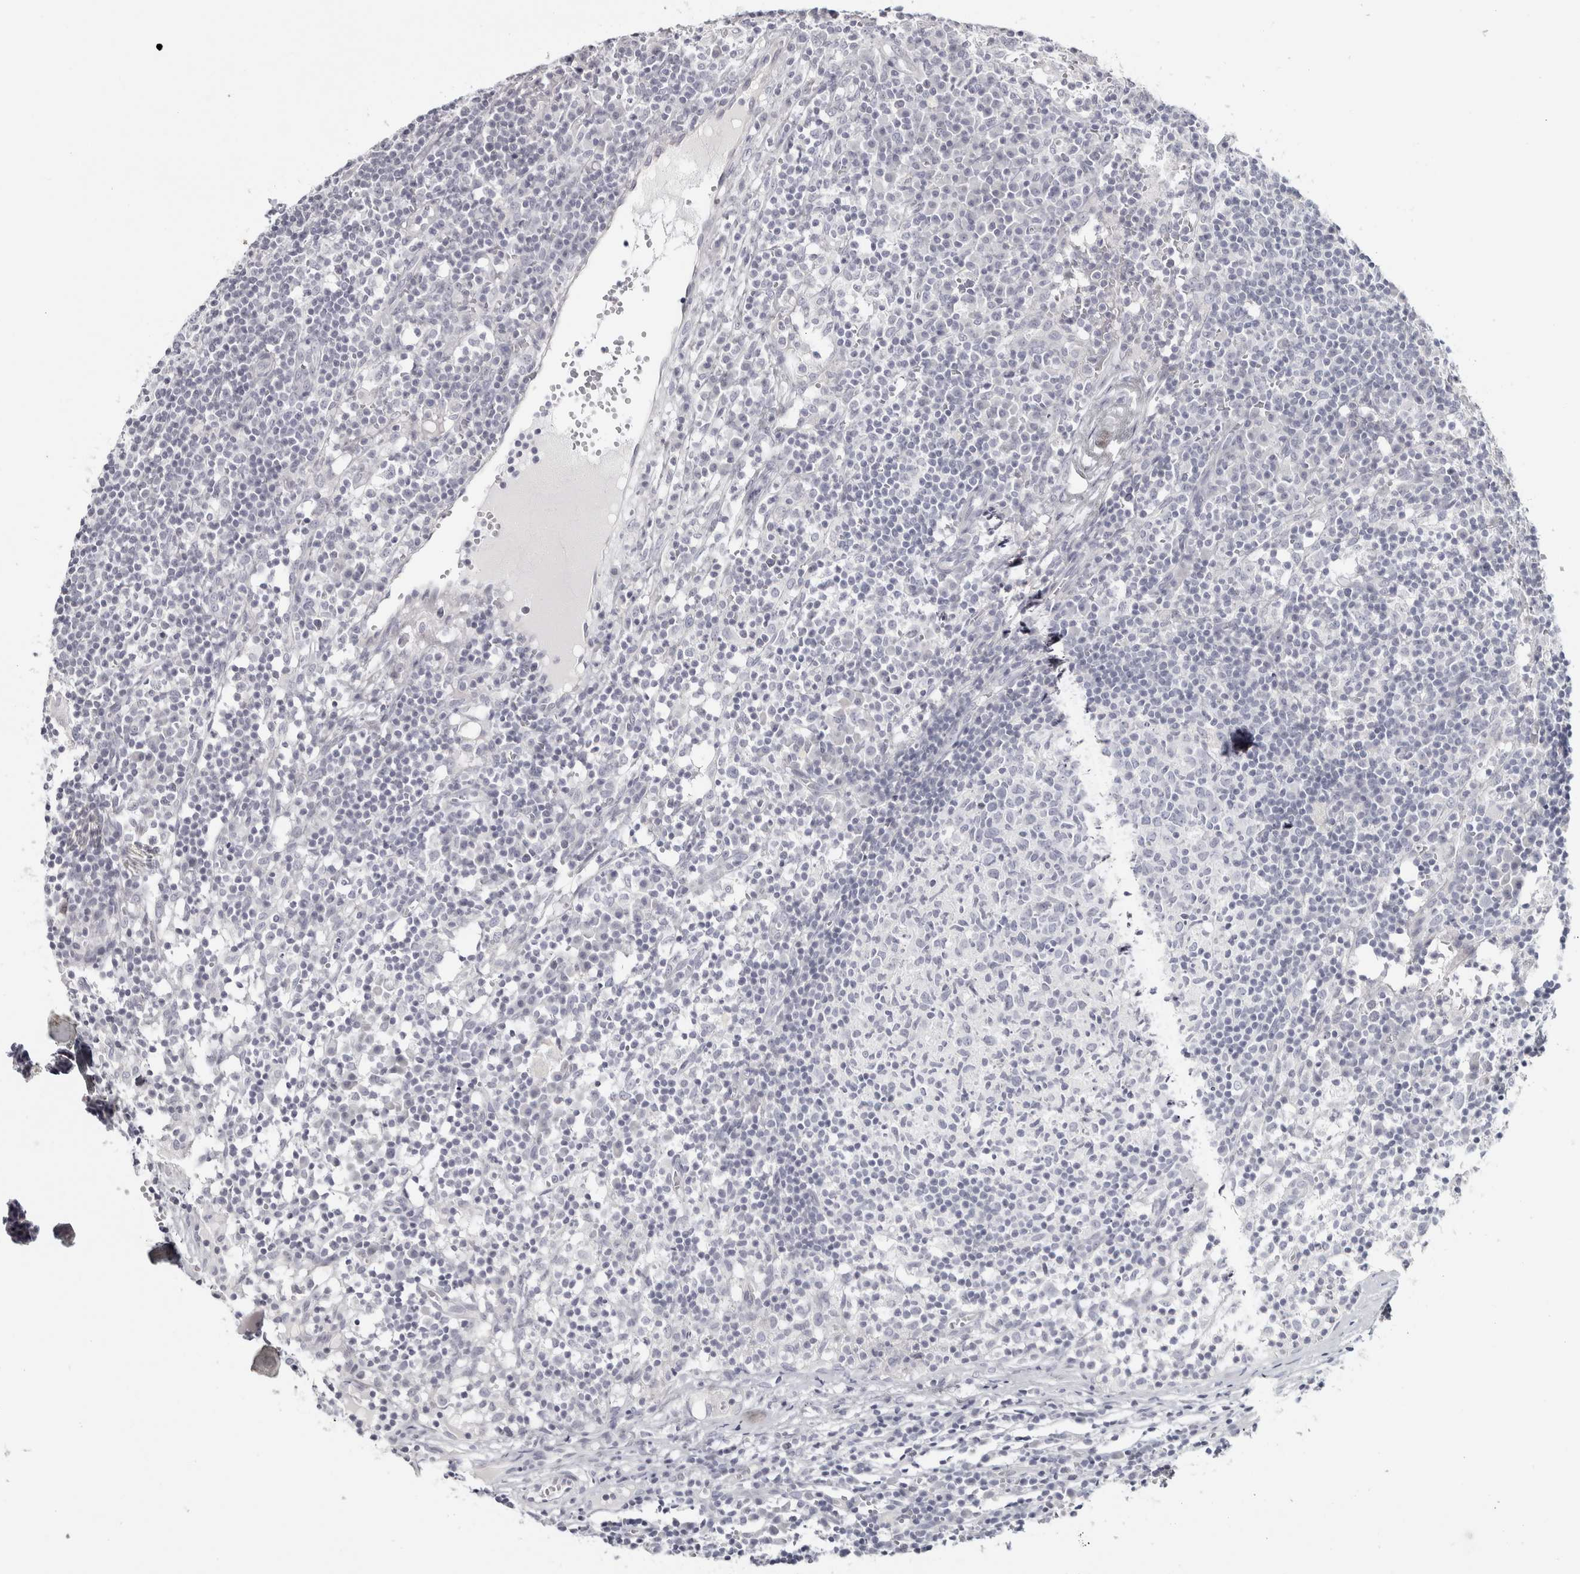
{"staining": {"intensity": "negative", "quantity": "none", "location": "none"}, "tissue": "lymph node", "cell_type": "Germinal center cells", "image_type": "normal", "snomed": [{"axis": "morphology", "description": "Normal tissue, NOS"}, {"axis": "morphology", "description": "Inflammation, NOS"}, {"axis": "topography", "description": "Lymph node"}], "caption": "Lymph node was stained to show a protein in brown. There is no significant expression in germinal center cells. (Stains: DAB immunohistochemistry (IHC) with hematoxylin counter stain, Microscopy: brightfield microscopy at high magnification).", "gene": "RPH3AL", "patient": {"sex": "male", "age": 55}}